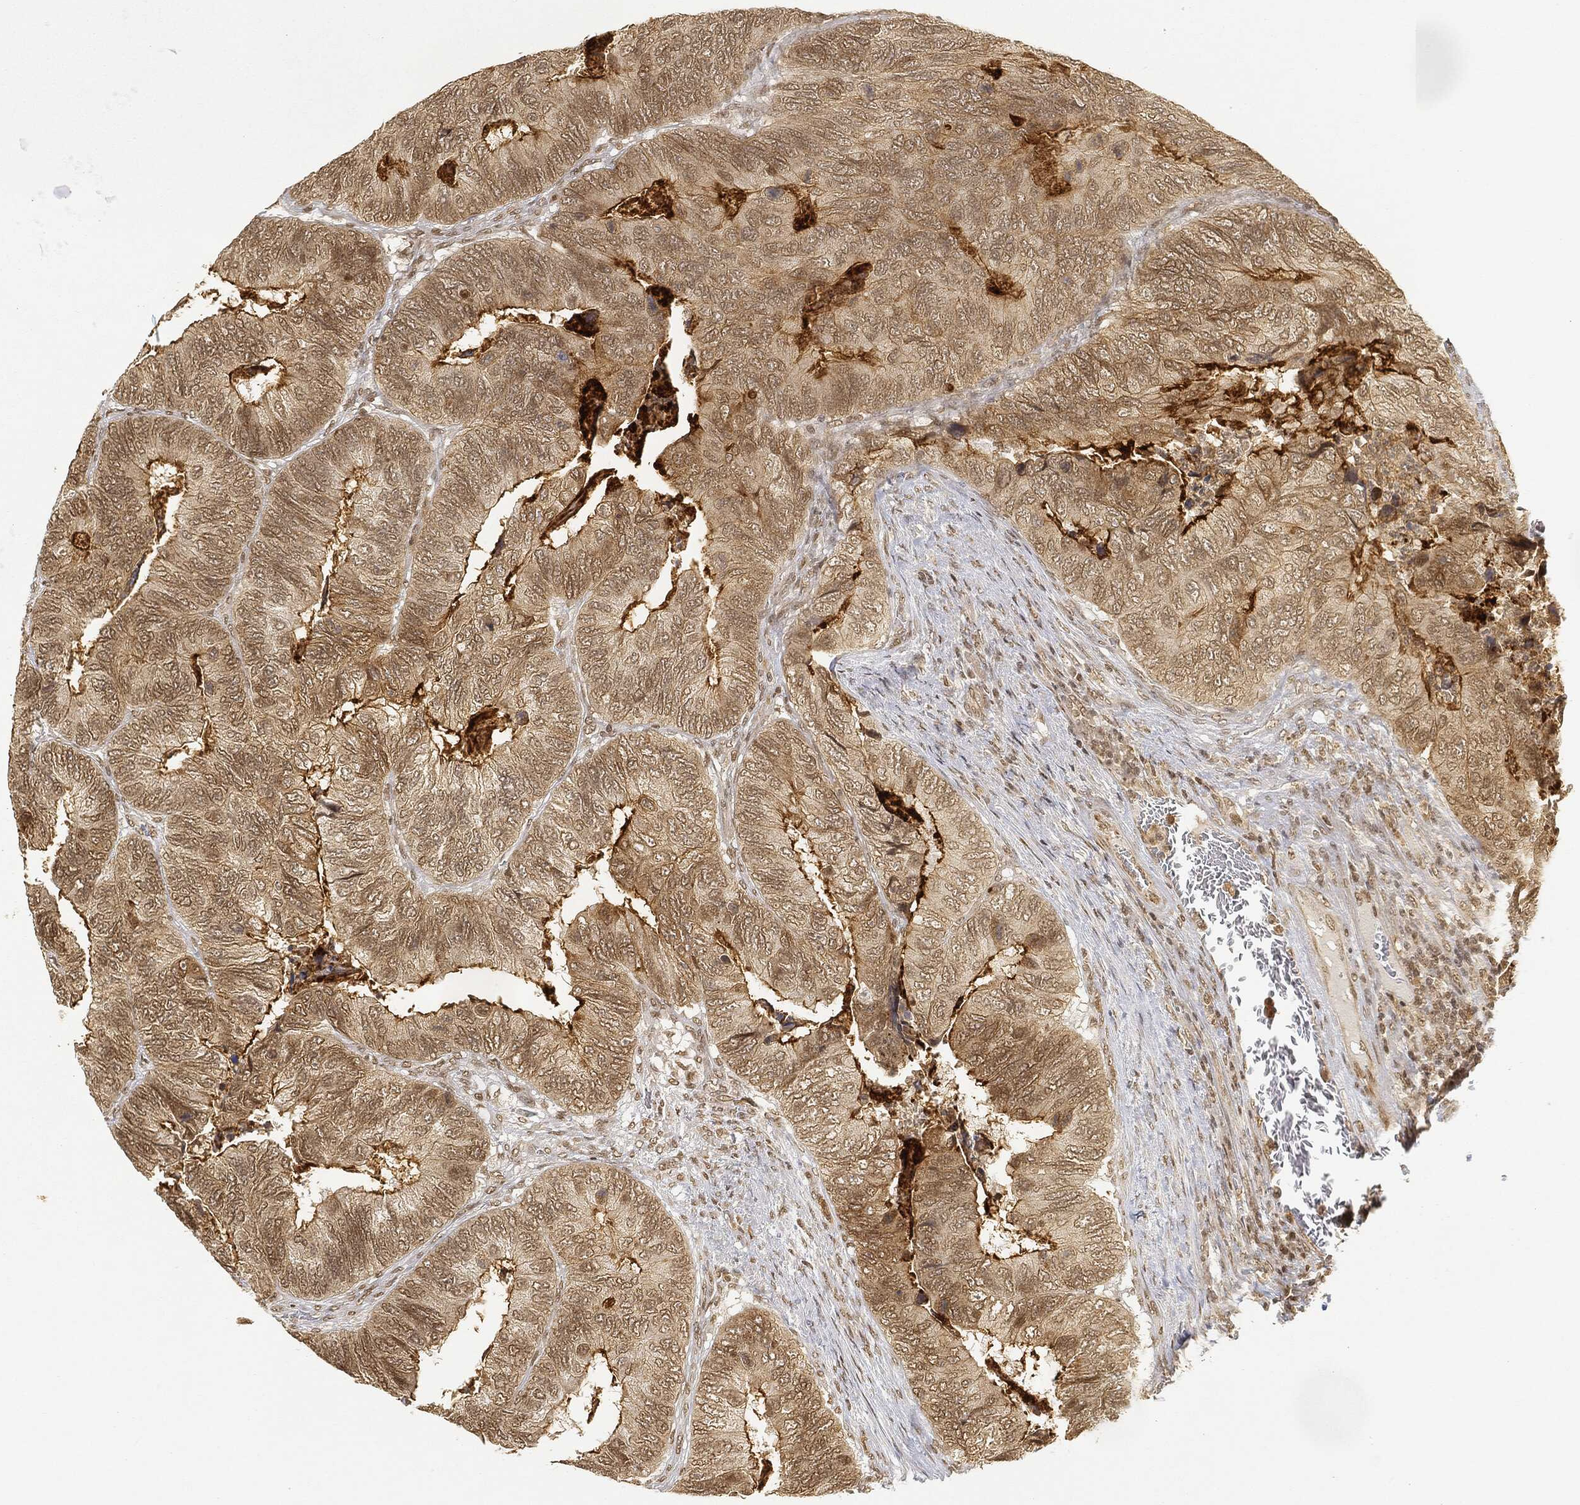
{"staining": {"intensity": "strong", "quantity": "25%-75%", "location": "nuclear"}, "tissue": "colorectal cancer", "cell_type": "Tumor cells", "image_type": "cancer", "snomed": [{"axis": "morphology", "description": "Adenocarcinoma, NOS"}, {"axis": "topography", "description": "Colon"}], "caption": "A photomicrograph of colorectal cancer stained for a protein demonstrates strong nuclear brown staining in tumor cells. (DAB IHC, brown staining for protein, blue staining for nuclei).", "gene": "CIB1", "patient": {"sex": "female", "age": 67}}